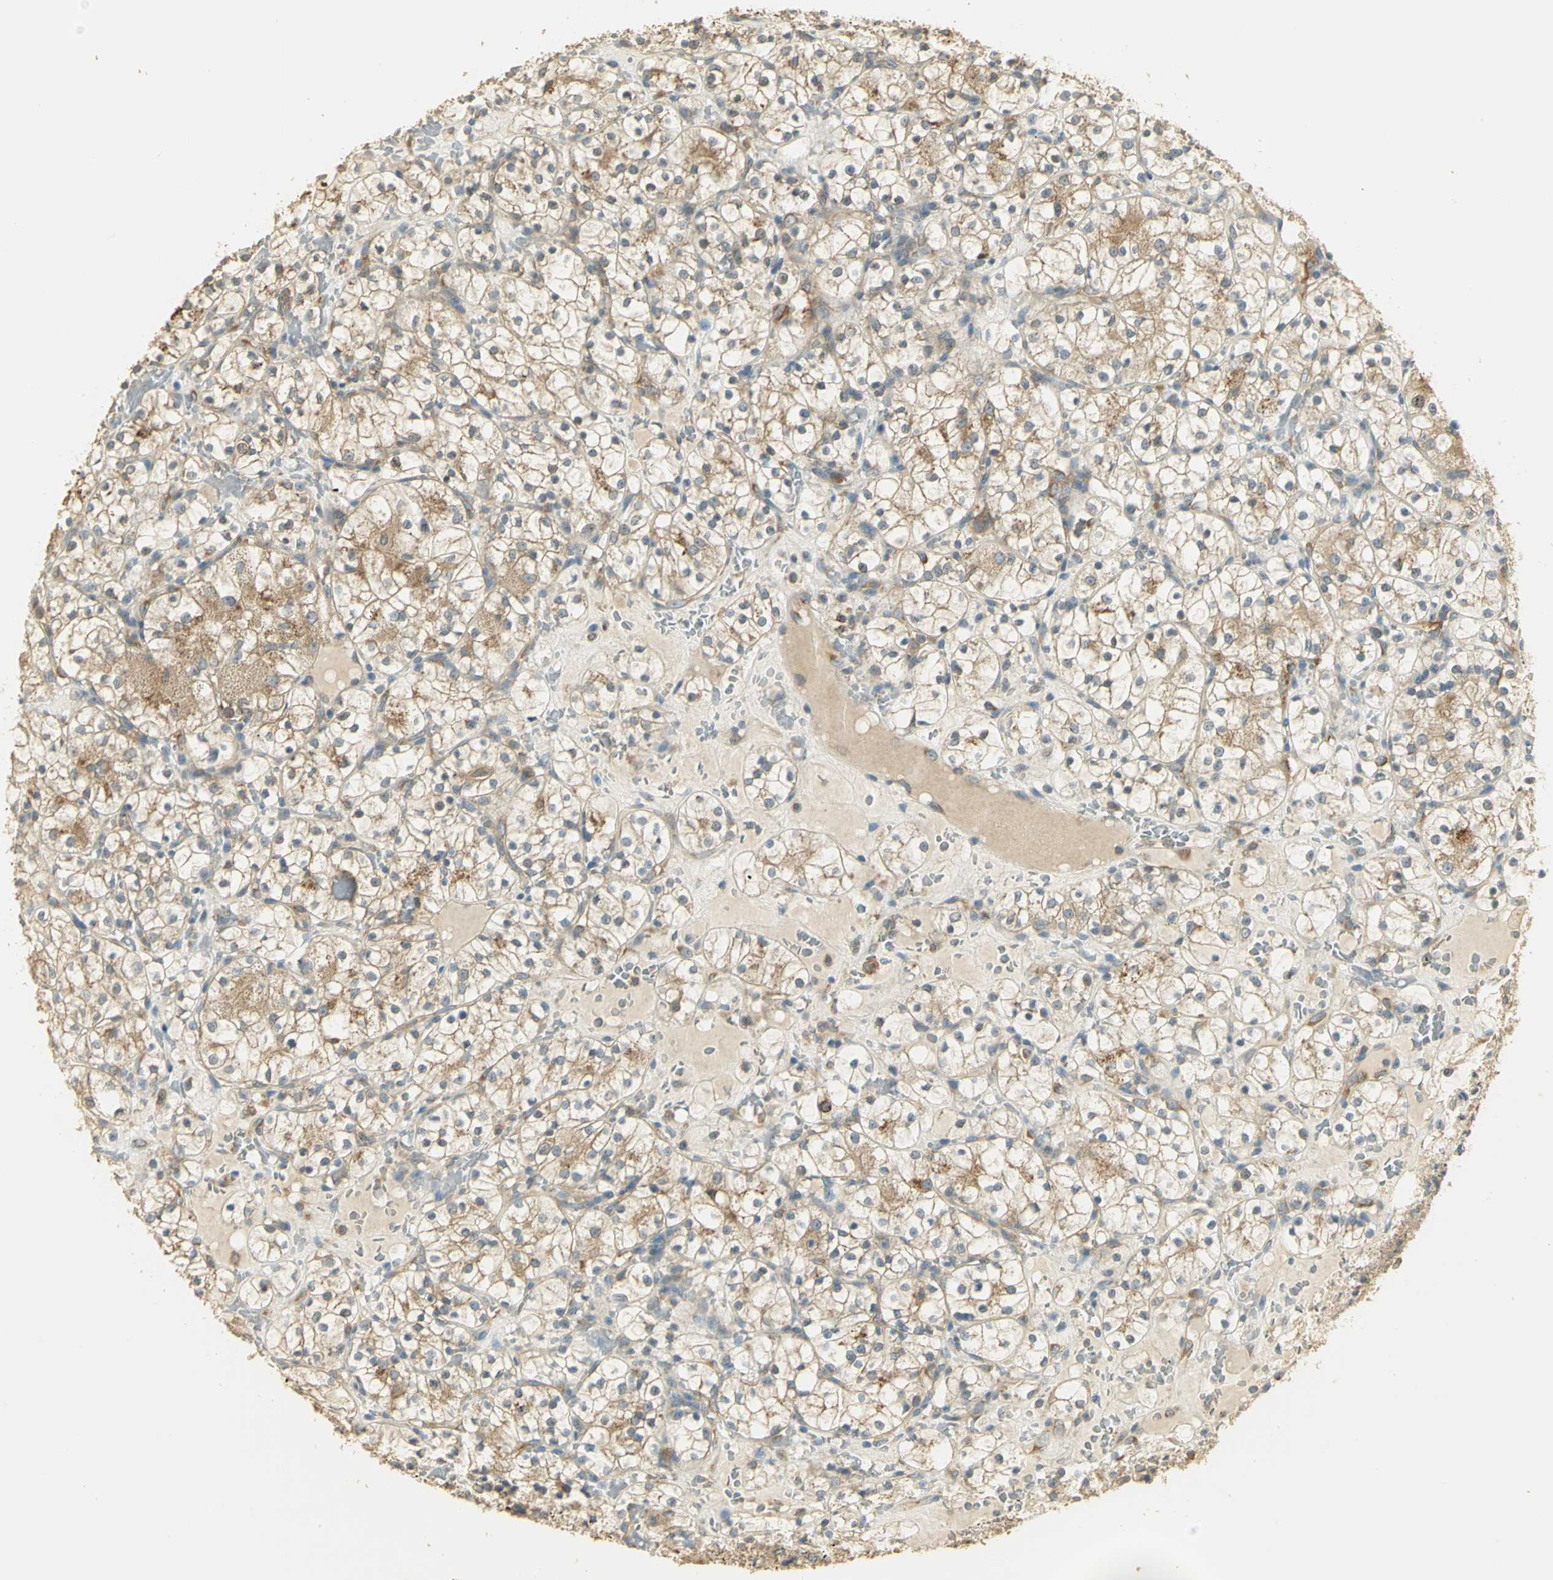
{"staining": {"intensity": "moderate", "quantity": ">75%", "location": "cytoplasmic/membranous"}, "tissue": "renal cancer", "cell_type": "Tumor cells", "image_type": "cancer", "snomed": [{"axis": "morphology", "description": "Adenocarcinoma, NOS"}, {"axis": "topography", "description": "Kidney"}], "caption": "About >75% of tumor cells in renal cancer (adenocarcinoma) show moderate cytoplasmic/membranous protein positivity as visualized by brown immunohistochemical staining.", "gene": "RARS1", "patient": {"sex": "female", "age": 60}}